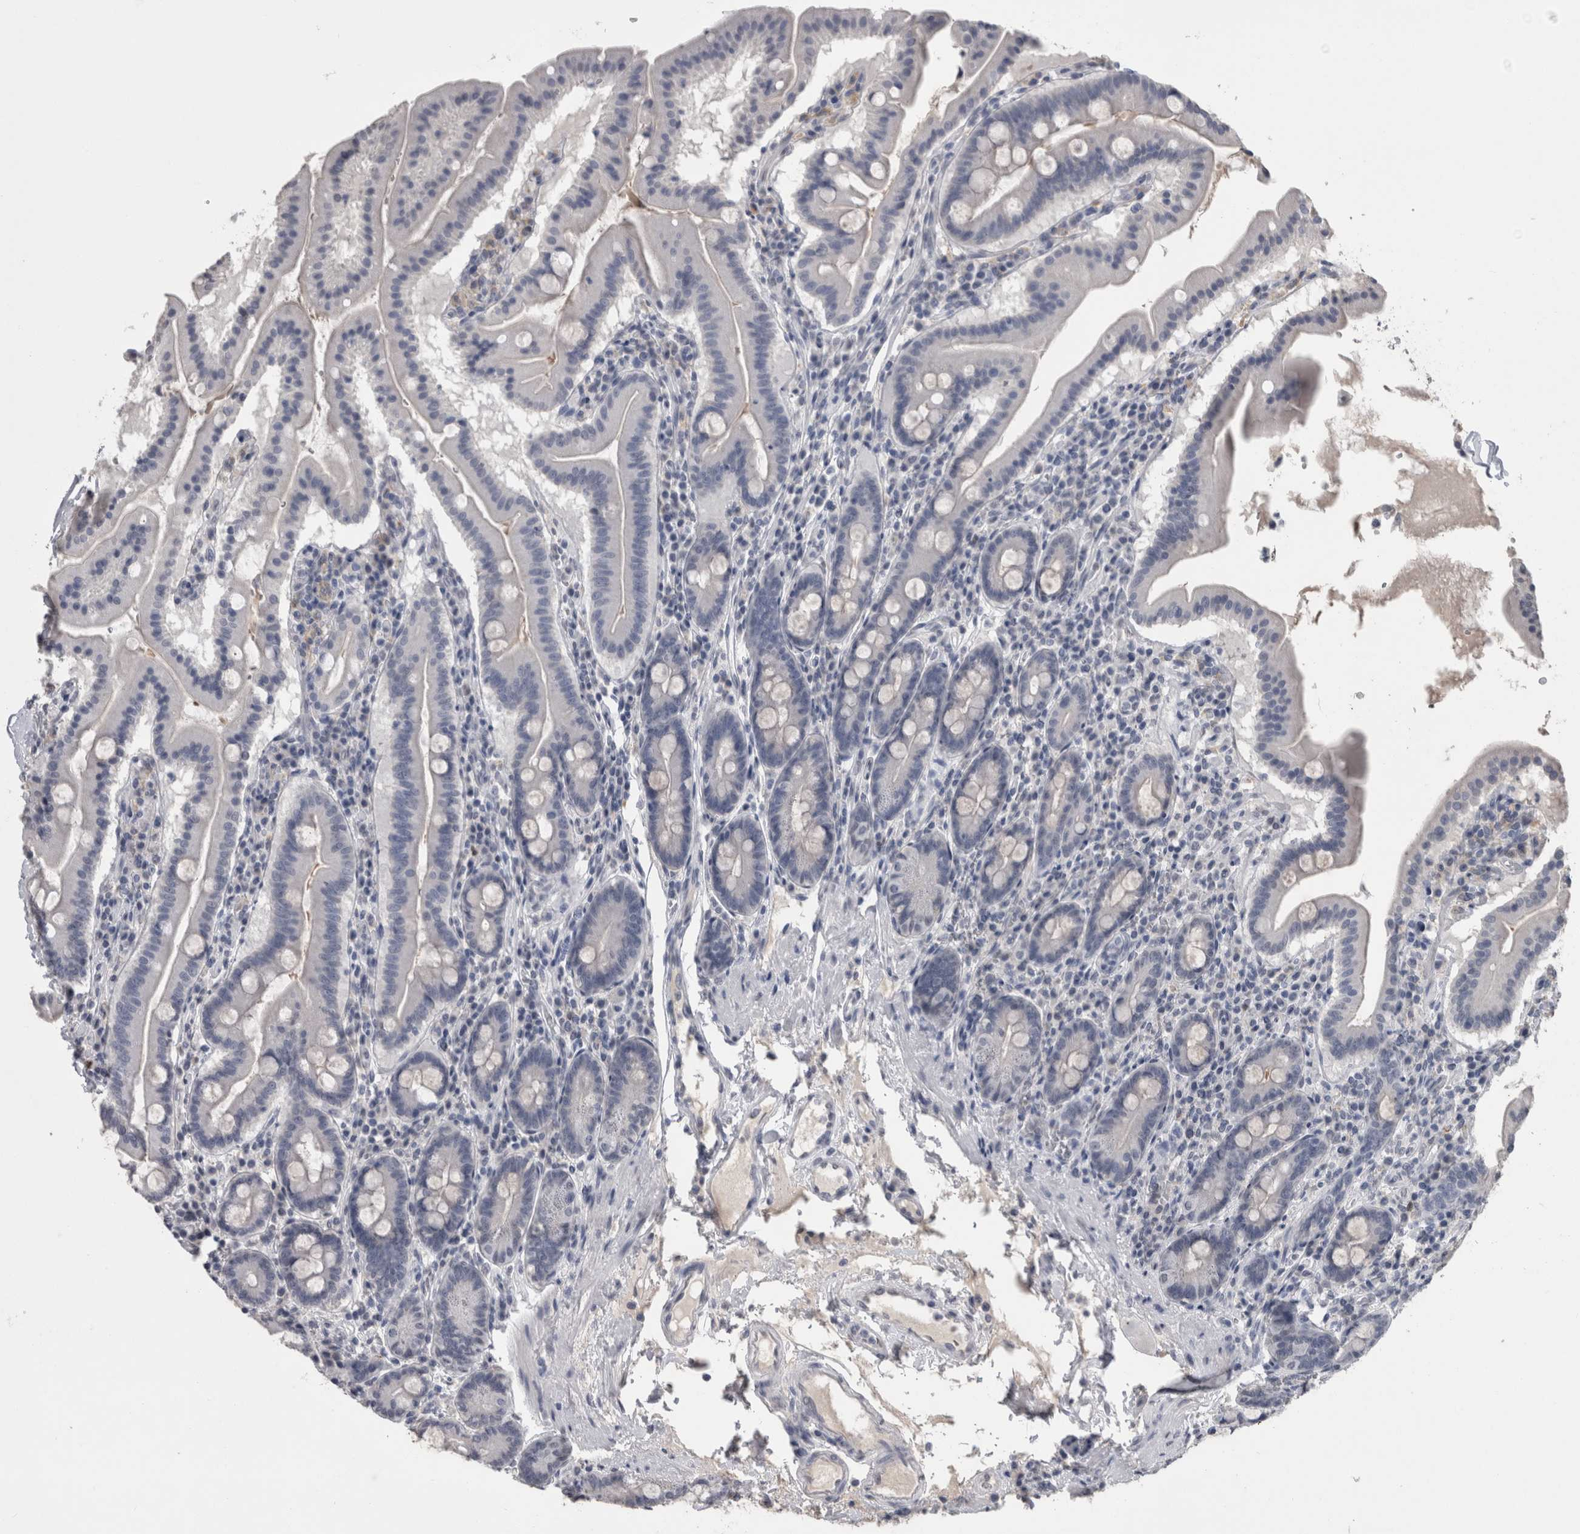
{"staining": {"intensity": "negative", "quantity": "none", "location": "none"}, "tissue": "duodenum", "cell_type": "Glandular cells", "image_type": "normal", "snomed": [{"axis": "morphology", "description": "Normal tissue, NOS"}, {"axis": "morphology", "description": "Adenocarcinoma, NOS"}, {"axis": "topography", "description": "Pancreas"}, {"axis": "topography", "description": "Duodenum"}], "caption": "IHC of benign human duodenum shows no expression in glandular cells.", "gene": "PAX5", "patient": {"sex": "male", "age": 50}}